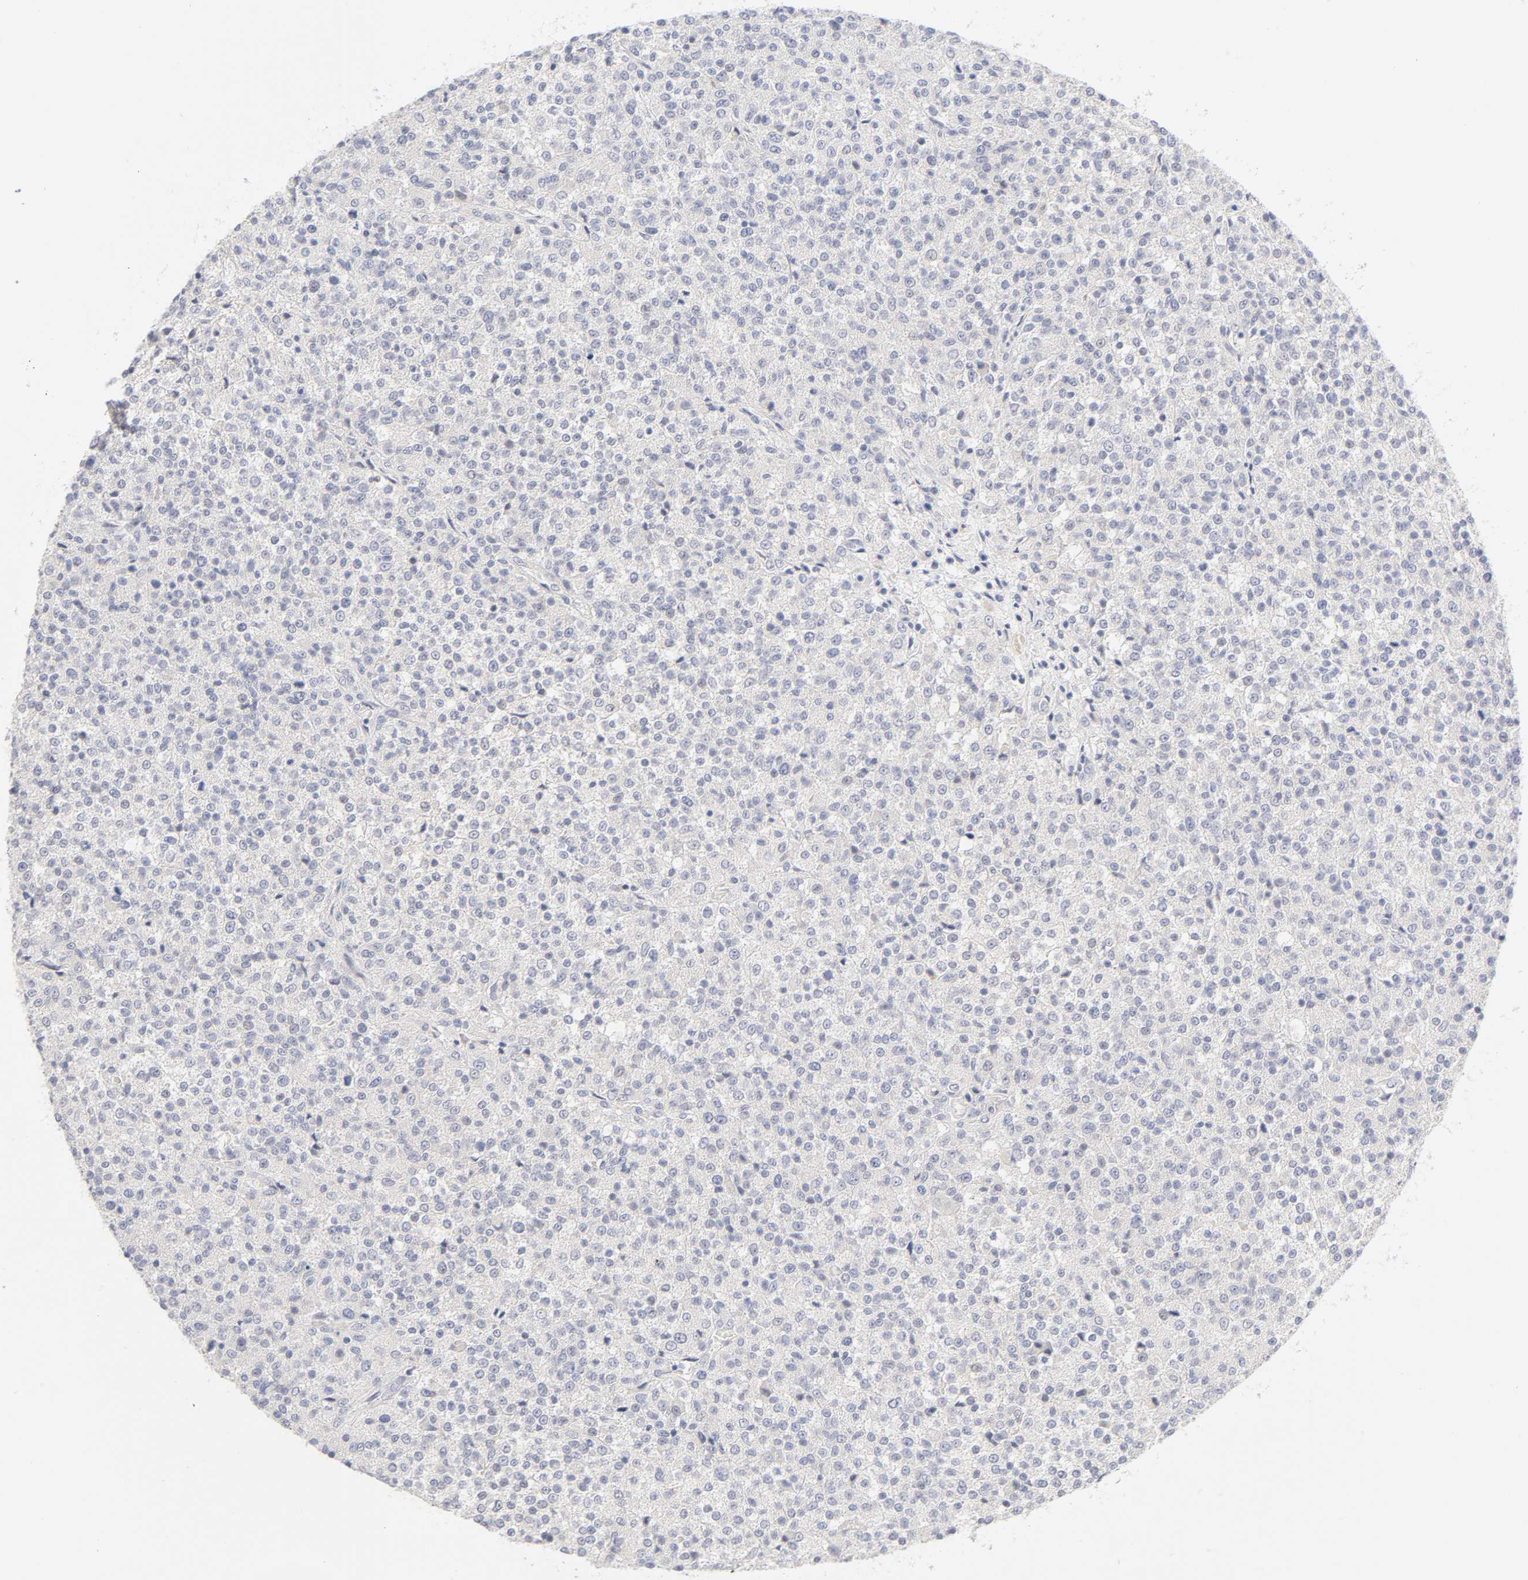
{"staining": {"intensity": "negative", "quantity": "none", "location": "none"}, "tissue": "testis cancer", "cell_type": "Tumor cells", "image_type": "cancer", "snomed": [{"axis": "morphology", "description": "Seminoma, NOS"}, {"axis": "topography", "description": "Testis"}], "caption": "There is no significant expression in tumor cells of testis cancer. Nuclei are stained in blue.", "gene": "CYP4B1", "patient": {"sex": "male", "age": 59}}